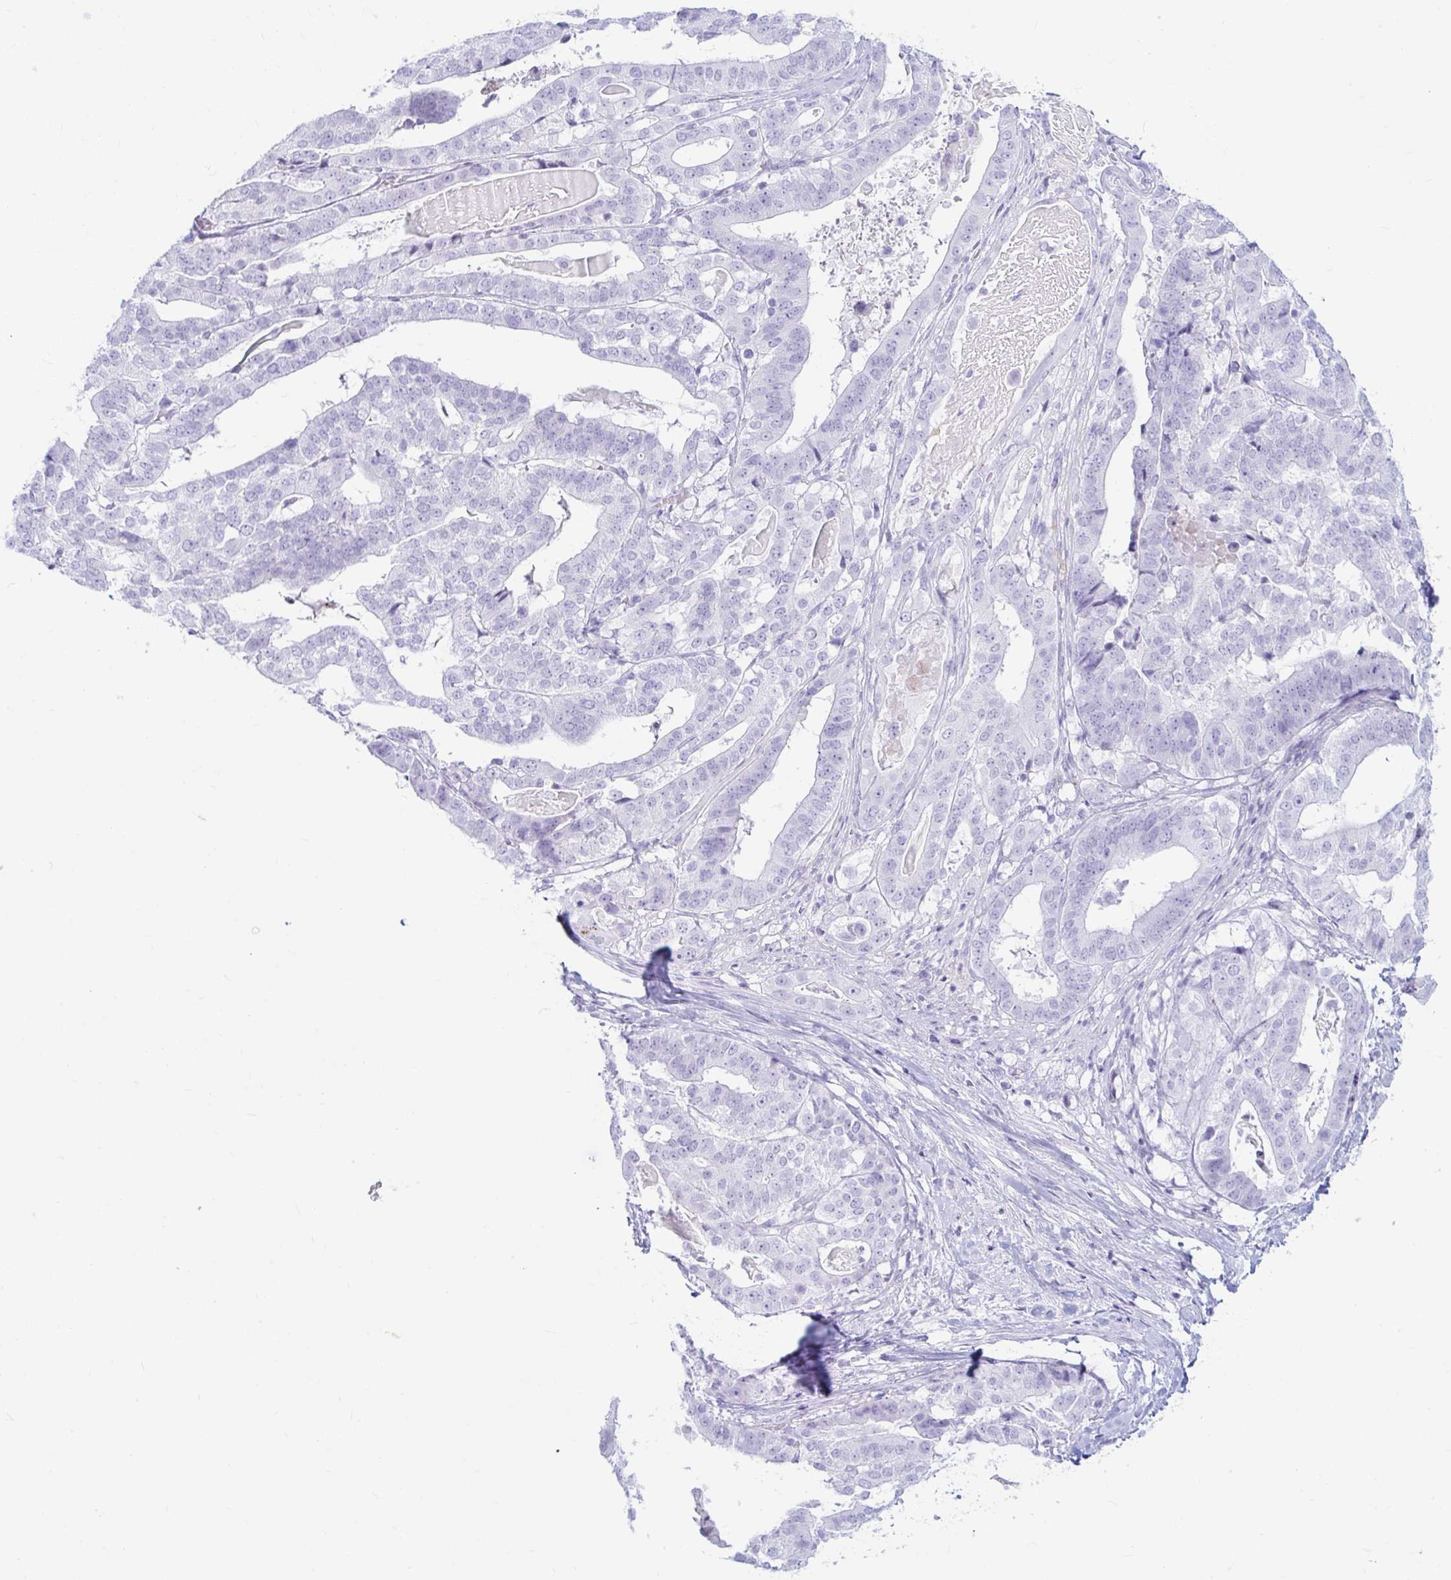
{"staining": {"intensity": "negative", "quantity": "none", "location": "none"}, "tissue": "stomach cancer", "cell_type": "Tumor cells", "image_type": "cancer", "snomed": [{"axis": "morphology", "description": "Adenocarcinoma, NOS"}, {"axis": "topography", "description": "Stomach"}], "caption": "The image reveals no significant expression in tumor cells of stomach cancer (adenocarcinoma).", "gene": "ERICH6", "patient": {"sex": "male", "age": 48}}